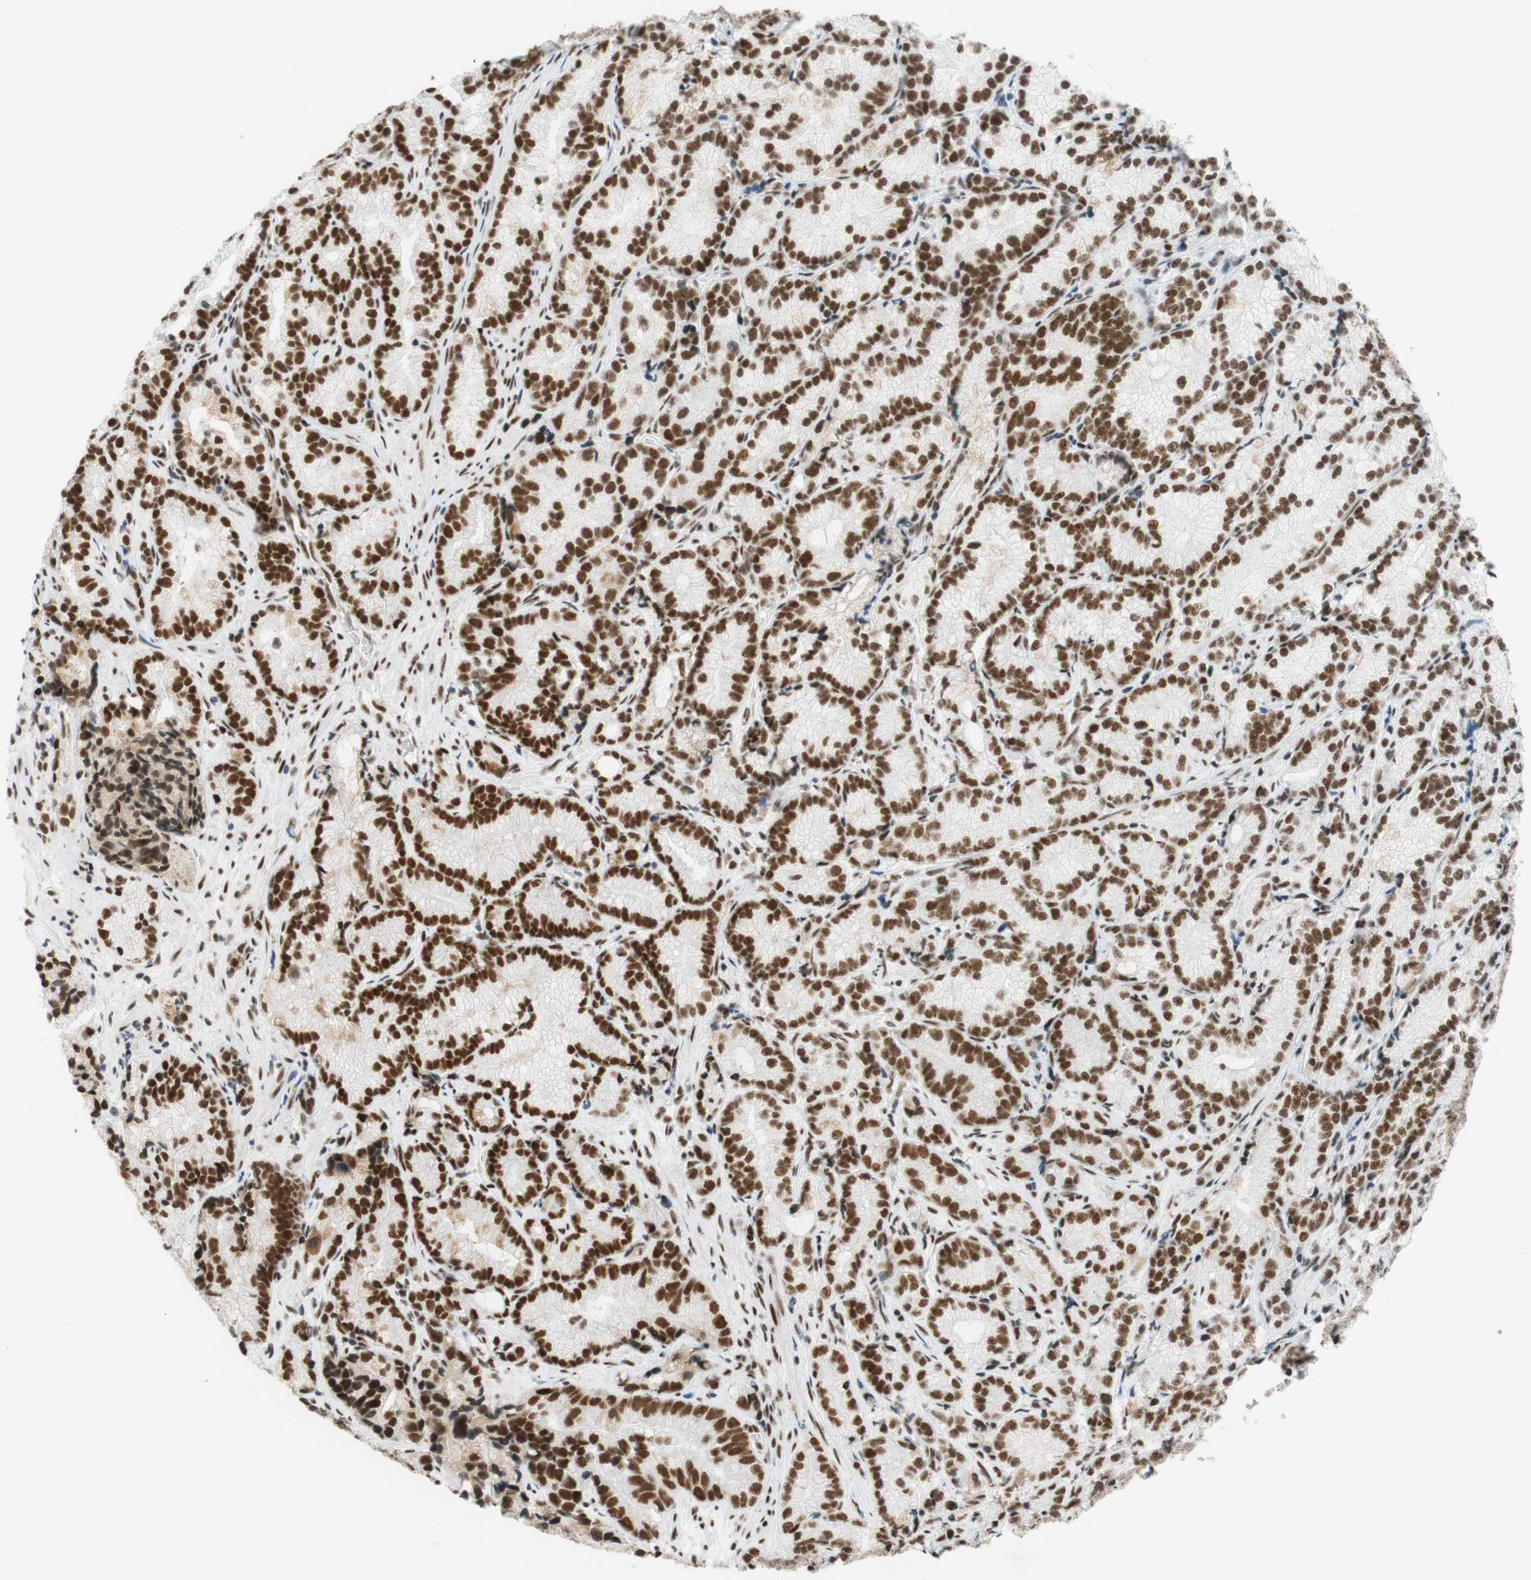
{"staining": {"intensity": "strong", "quantity": ">75%", "location": "nuclear"}, "tissue": "prostate cancer", "cell_type": "Tumor cells", "image_type": "cancer", "snomed": [{"axis": "morphology", "description": "Adenocarcinoma, Low grade"}, {"axis": "topography", "description": "Prostate"}], "caption": "This is a micrograph of immunohistochemistry staining of prostate low-grade adenocarcinoma, which shows strong expression in the nuclear of tumor cells.", "gene": "RNF20", "patient": {"sex": "male", "age": 89}}